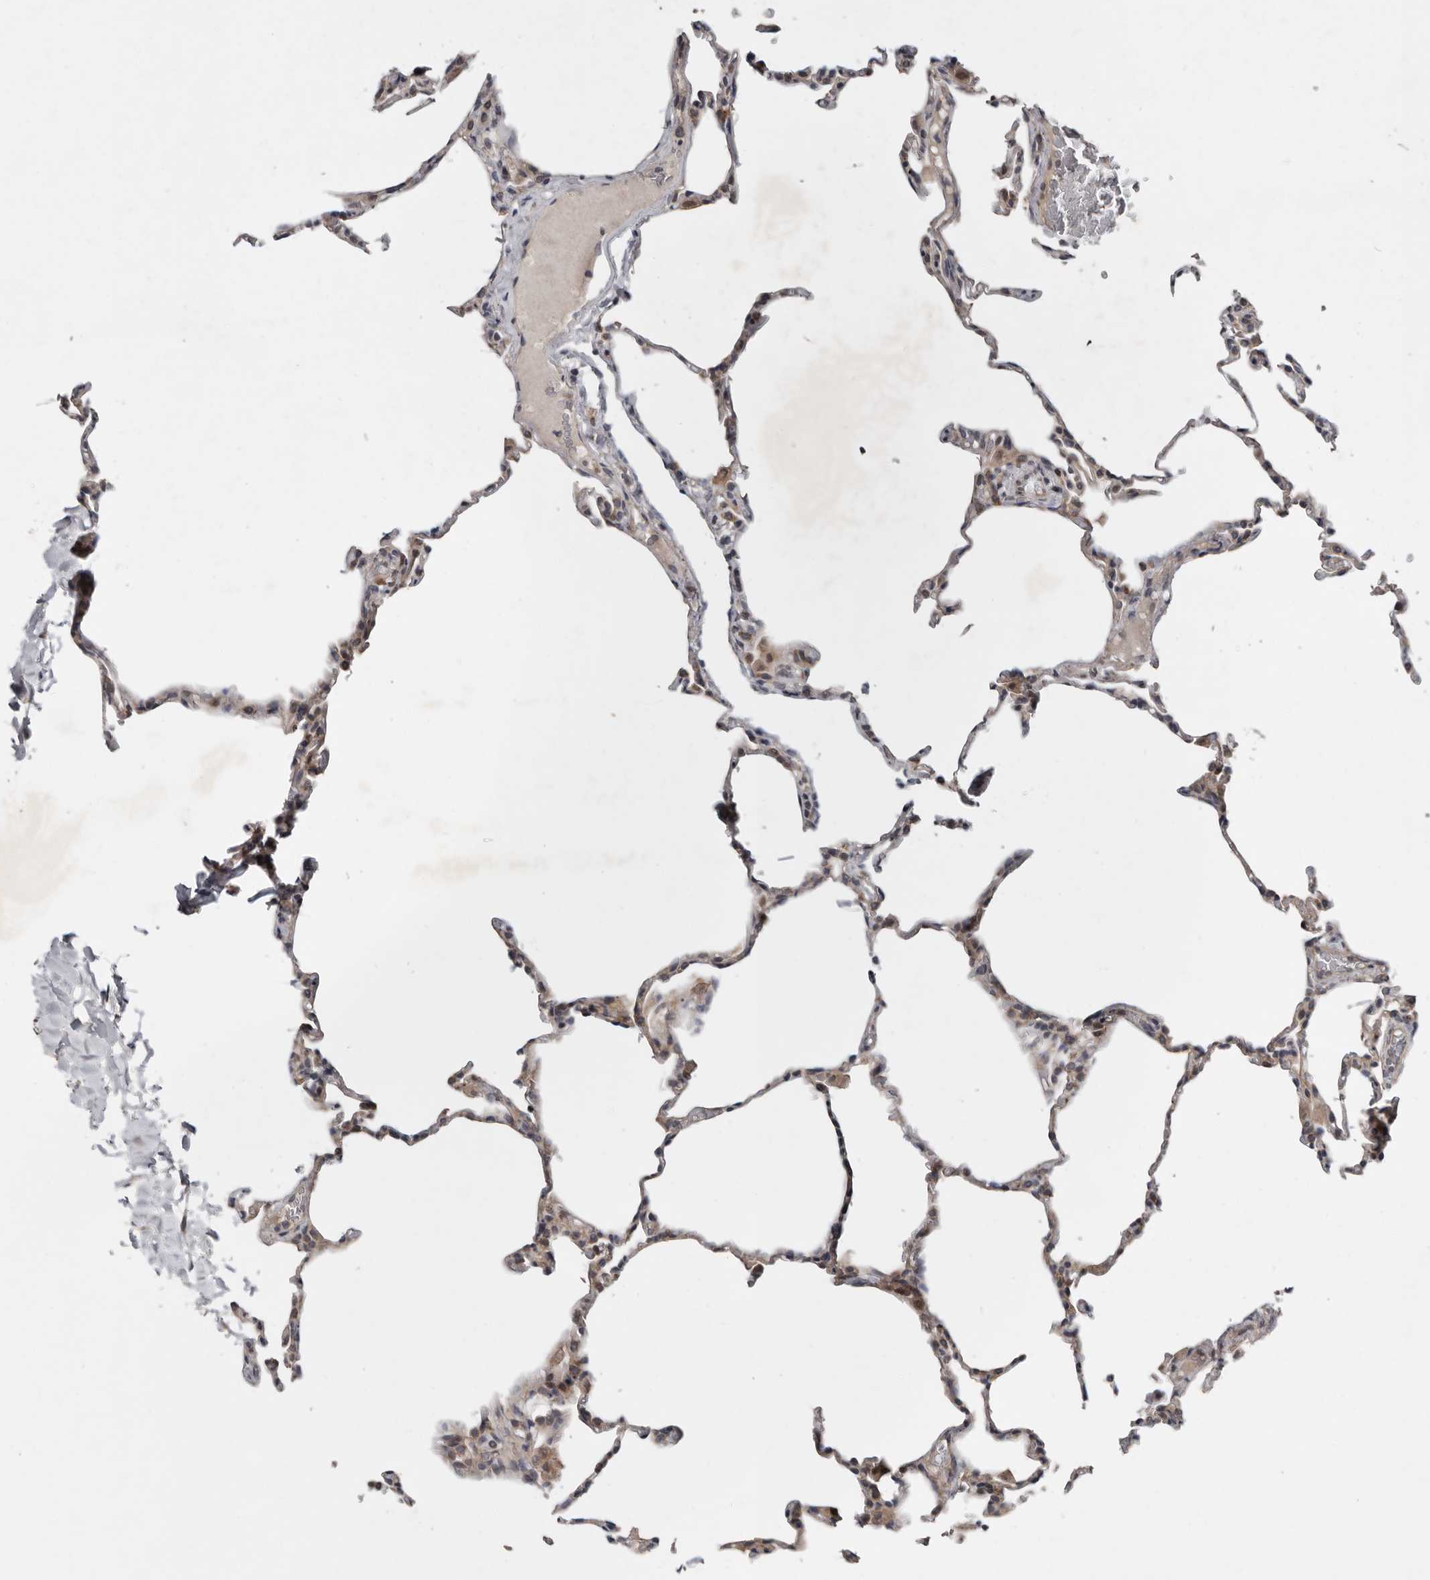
{"staining": {"intensity": "weak", "quantity": "<25%", "location": "cytoplasmic/membranous"}, "tissue": "lung", "cell_type": "Alveolar cells", "image_type": "normal", "snomed": [{"axis": "morphology", "description": "Normal tissue, NOS"}, {"axis": "topography", "description": "Lung"}], "caption": "Immunohistochemical staining of unremarkable lung demonstrates no significant staining in alveolar cells. (Brightfield microscopy of DAB immunohistochemistry at high magnification).", "gene": "CHML", "patient": {"sex": "male", "age": 20}}